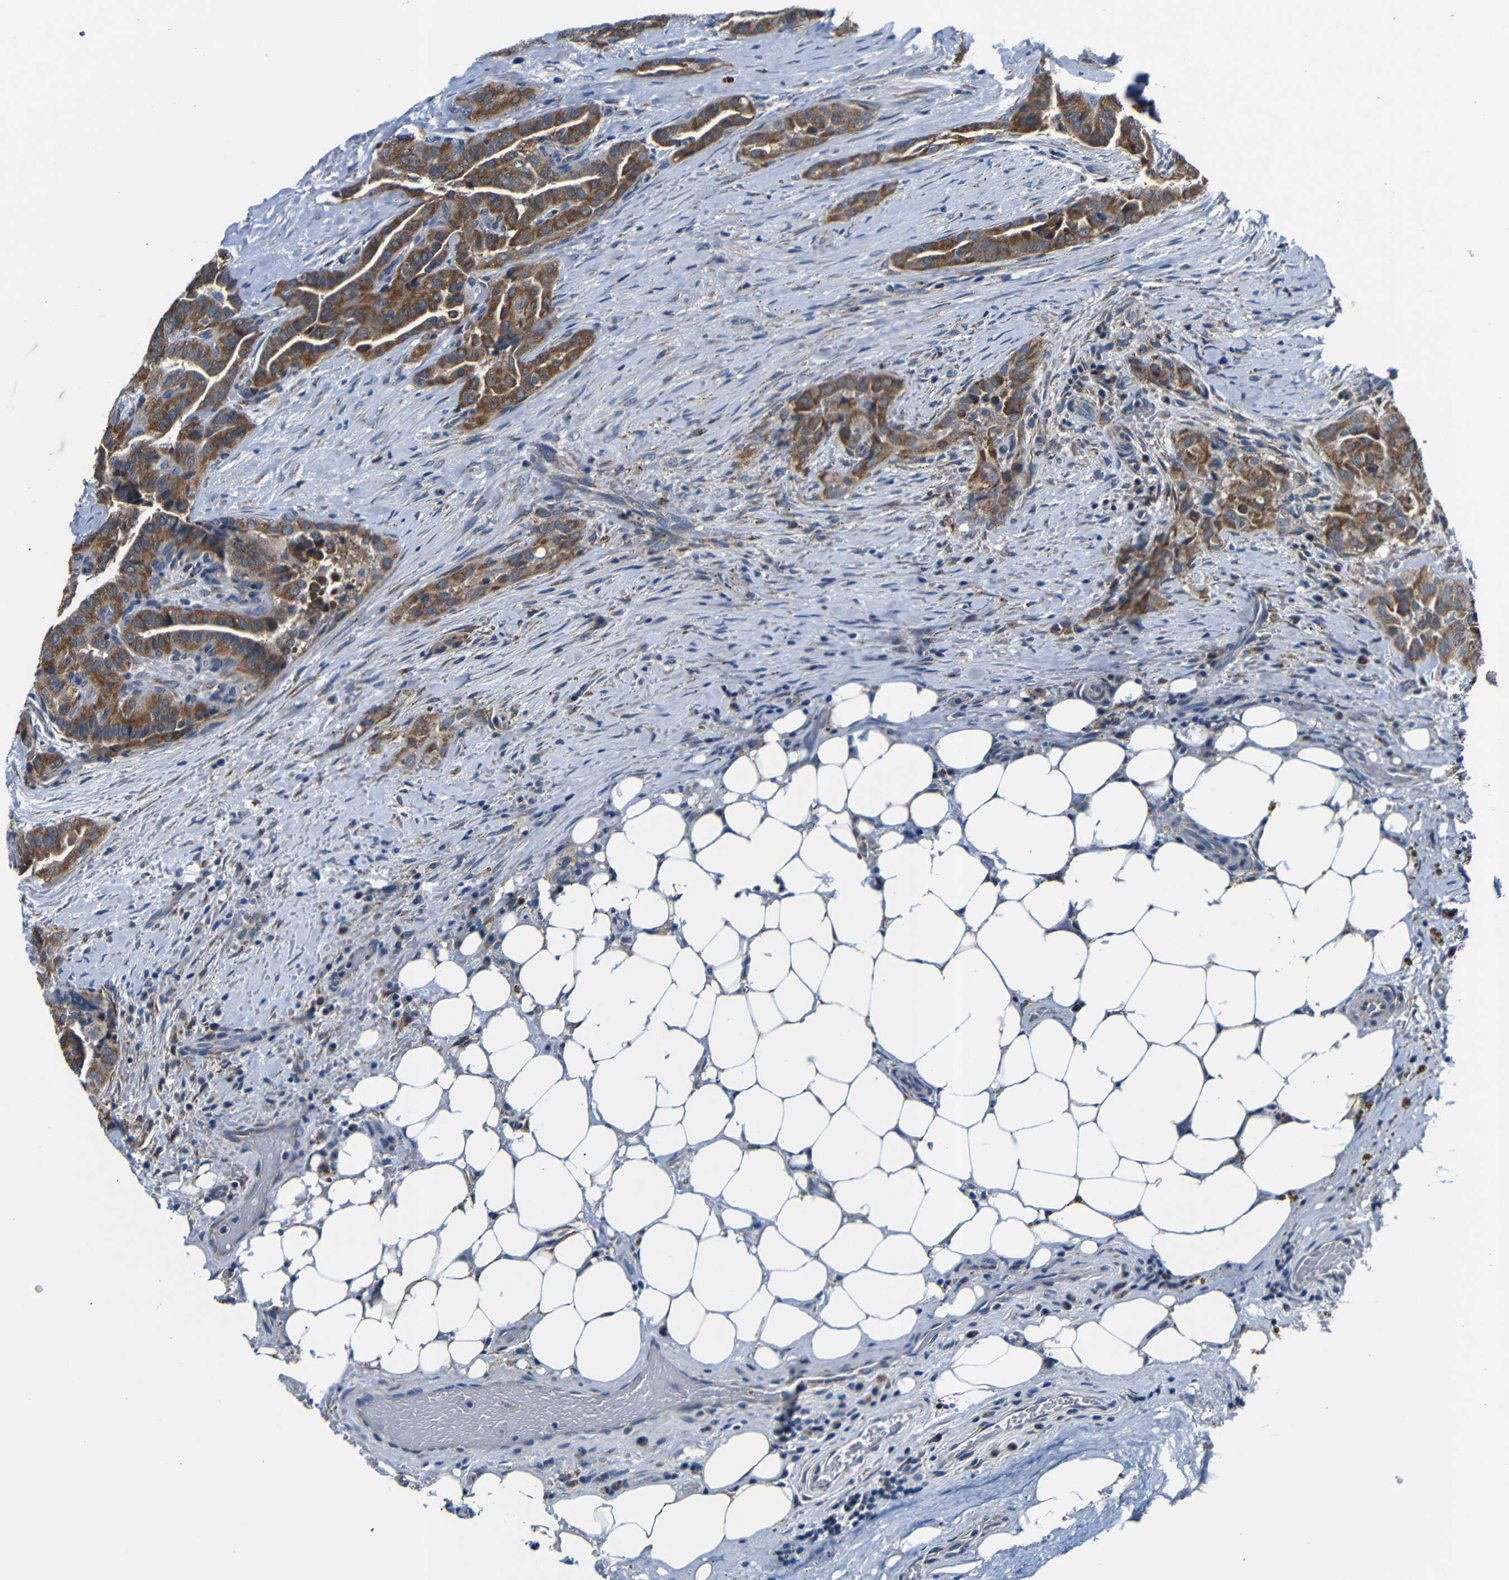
{"staining": {"intensity": "moderate", "quantity": ">75%", "location": "cytoplasmic/membranous"}, "tissue": "thyroid cancer", "cell_type": "Tumor cells", "image_type": "cancer", "snomed": [{"axis": "morphology", "description": "Papillary adenocarcinoma, NOS"}, {"axis": "topography", "description": "Thyroid gland"}], "caption": "About >75% of tumor cells in human thyroid cancer demonstrate moderate cytoplasmic/membranous protein staining as visualized by brown immunohistochemical staining.", "gene": "FKBP14", "patient": {"sex": "male", "age": 77}}